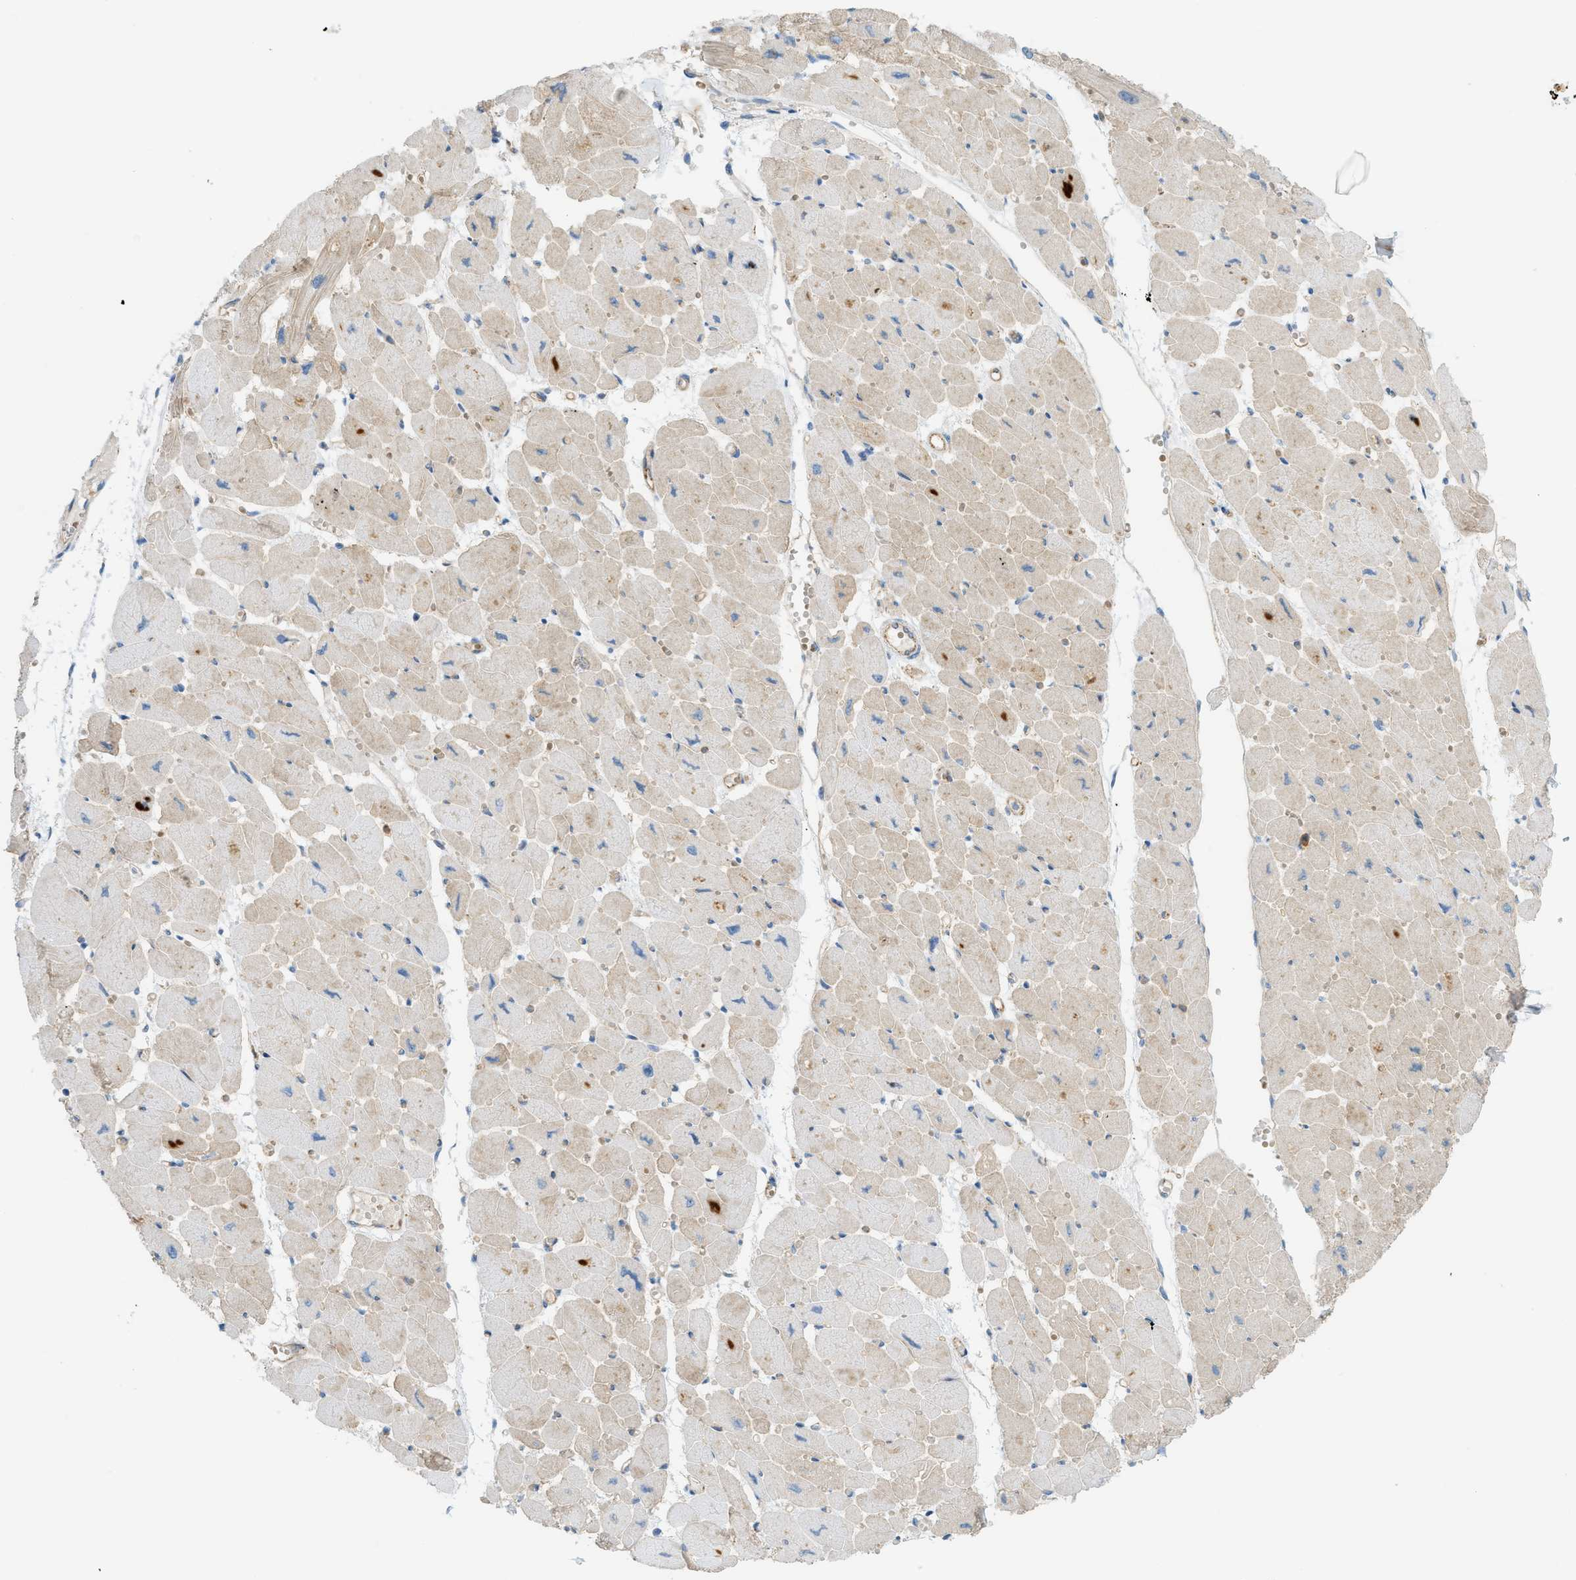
{"staining": {"intensity": "weak", "quantity": "25%-75%", "location": "cytoplasmic/membranous"}, "tissue": "heart muscle", "cell_type": "Cardiomyocytes", "image_type": "normal", "snomed": [{"axis": "morphology", "description": "Normal tissue, NOS"}, {"axis": "topography", "description": "Heart"}], "caption": "Immunohistochemistry staining of unremarkable heart muscle, which demonstrates low levels of weak cytoplasmic/membranous expression in about 25%-75% of cardiomyocytes indicating weak cytoplasmic/membranous protein expression. The staining was performed using DAB (brown) for protein detection and nuclei were counterstained in hematoxylin (blue).", "gene": "GRK6", "patient": {"sex": "female", "age": 54}}